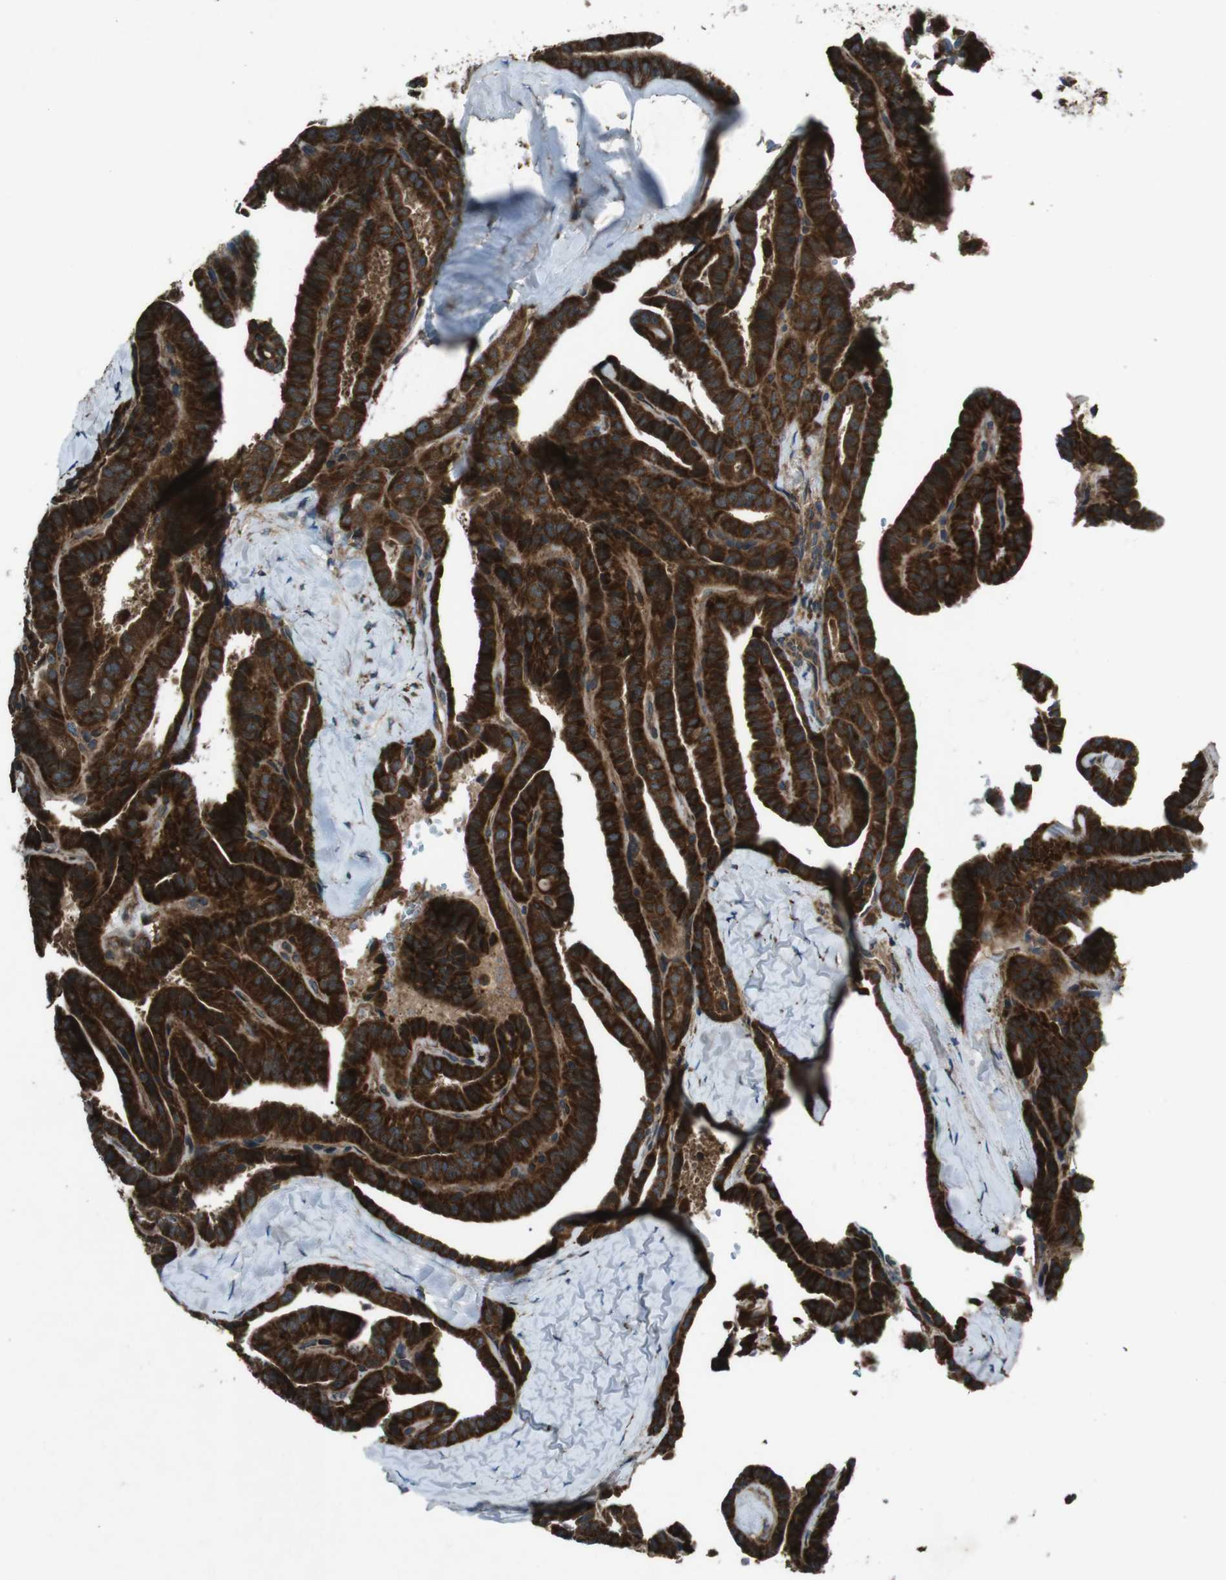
{"staining": {"intensity": "strong", "quantity": ">75%", "location": "cytoplasmic/membranous"}, "tissue": "thyroid cancer", "cell_type": "Tumor cells", "image_type": "cancer", "snomed": [{"axis": "morphology", "description": "Papillary adenocarcinoma, NOS"}, {"axis": "topography", "description": "Thyroid gland"}], "caption": "Strong cytoplasmic/membranous staining for a protein is identified in about >75% of tumor cells of thyroid cancer (papillary adenocarcinoma) using immunohistochemistry (IHC).", "gene": "SLC27A4", "patient": {"sex": "male", "age": 77}}